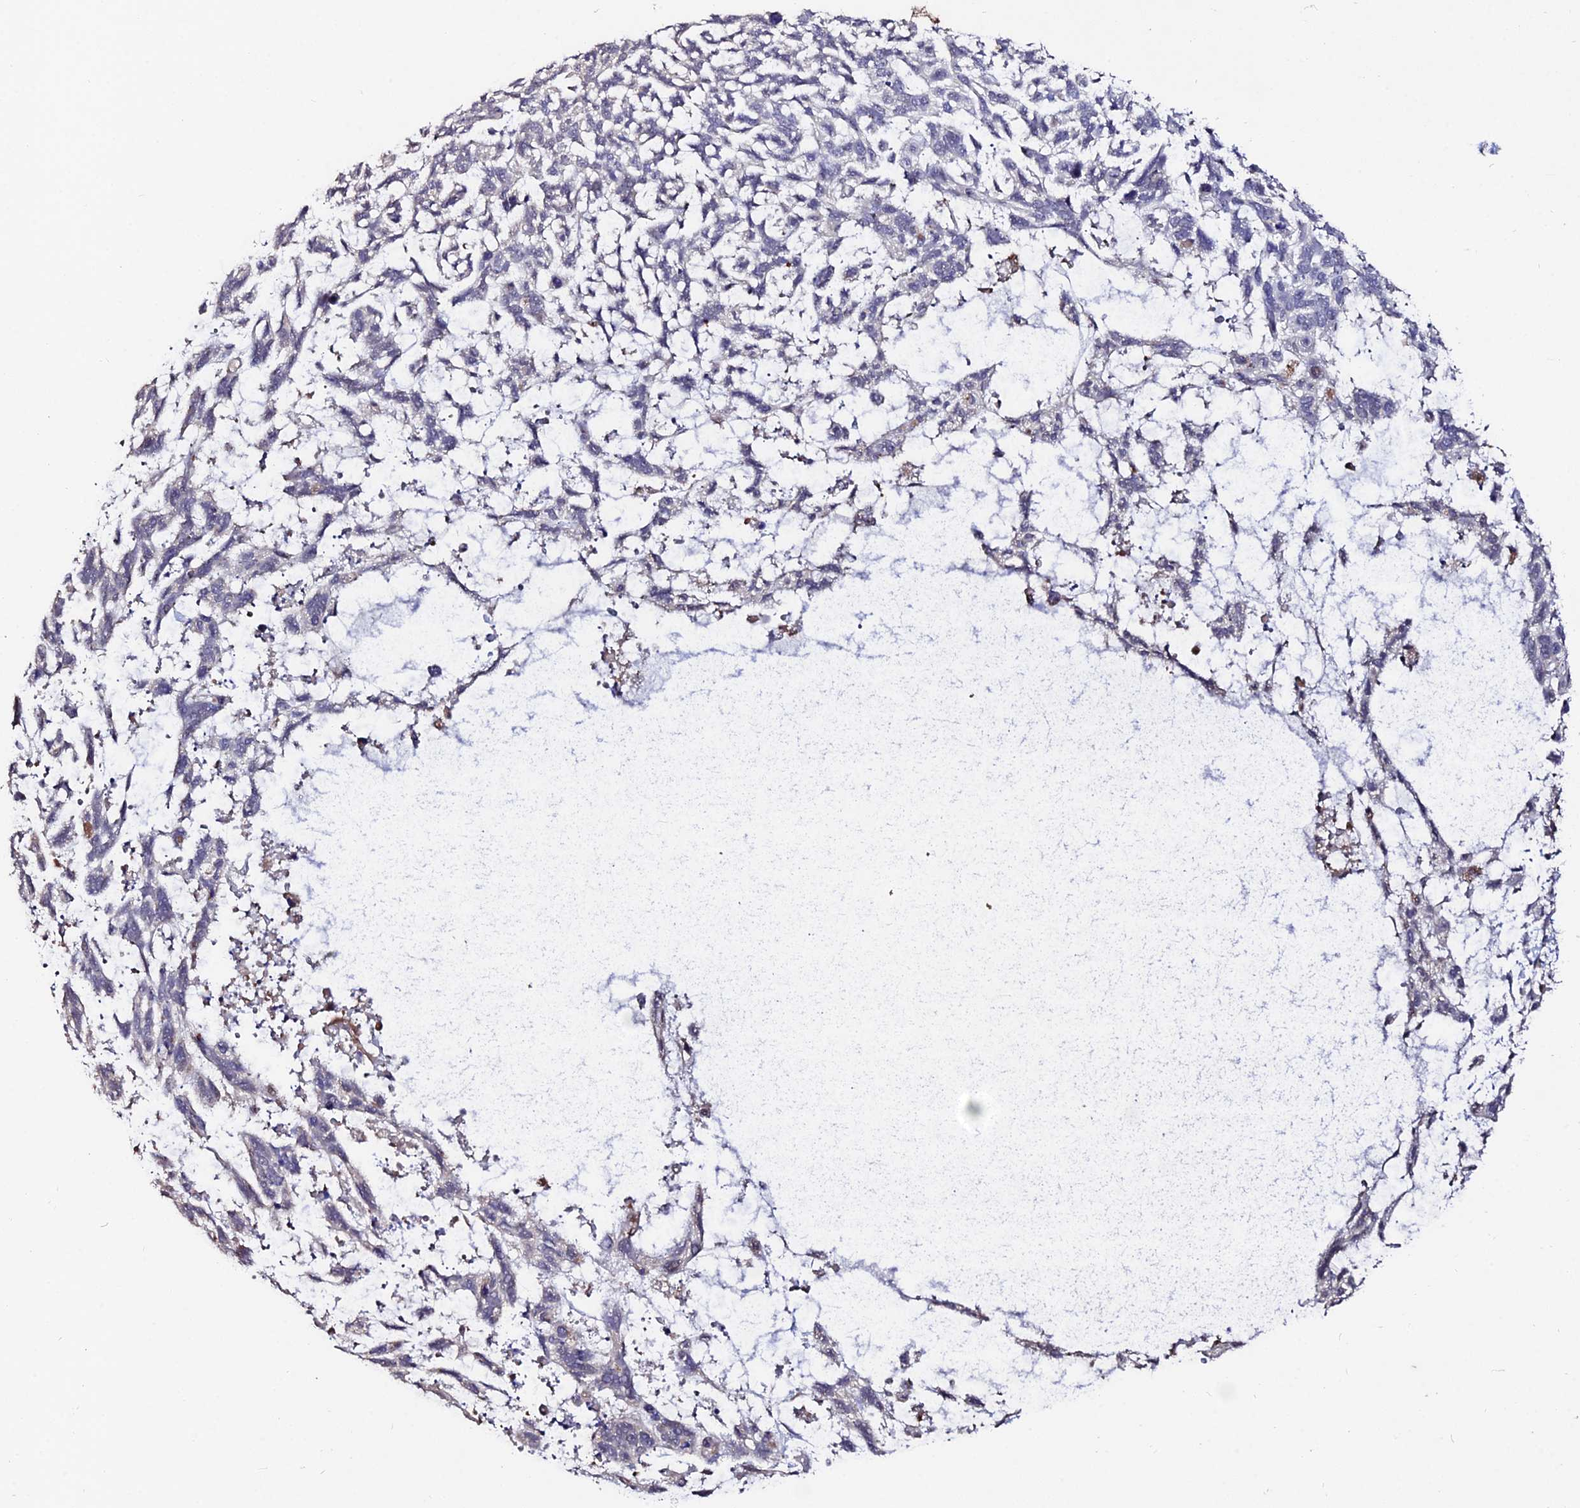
{"staining": {"intensity": "negative", "quantity": "none", "location": "none"}, "tissue": "skin cancer", "cell_type": "Tumor cells", "image_type": "cancer", "snomed": [{"axis": "morphology", "description": "Basal cell carcinoma"}, {"axis": "topography", "description": "Skin"}], "caption": "Immunohistochemistry (IHC) image of neoplastic tissue: basal cell carcinoma (skin) stained with DAB demonstrates no significant protein staining in tumor cells.", "gene": "ACTR5", "patient": {"sex": "male", "age": 88}}